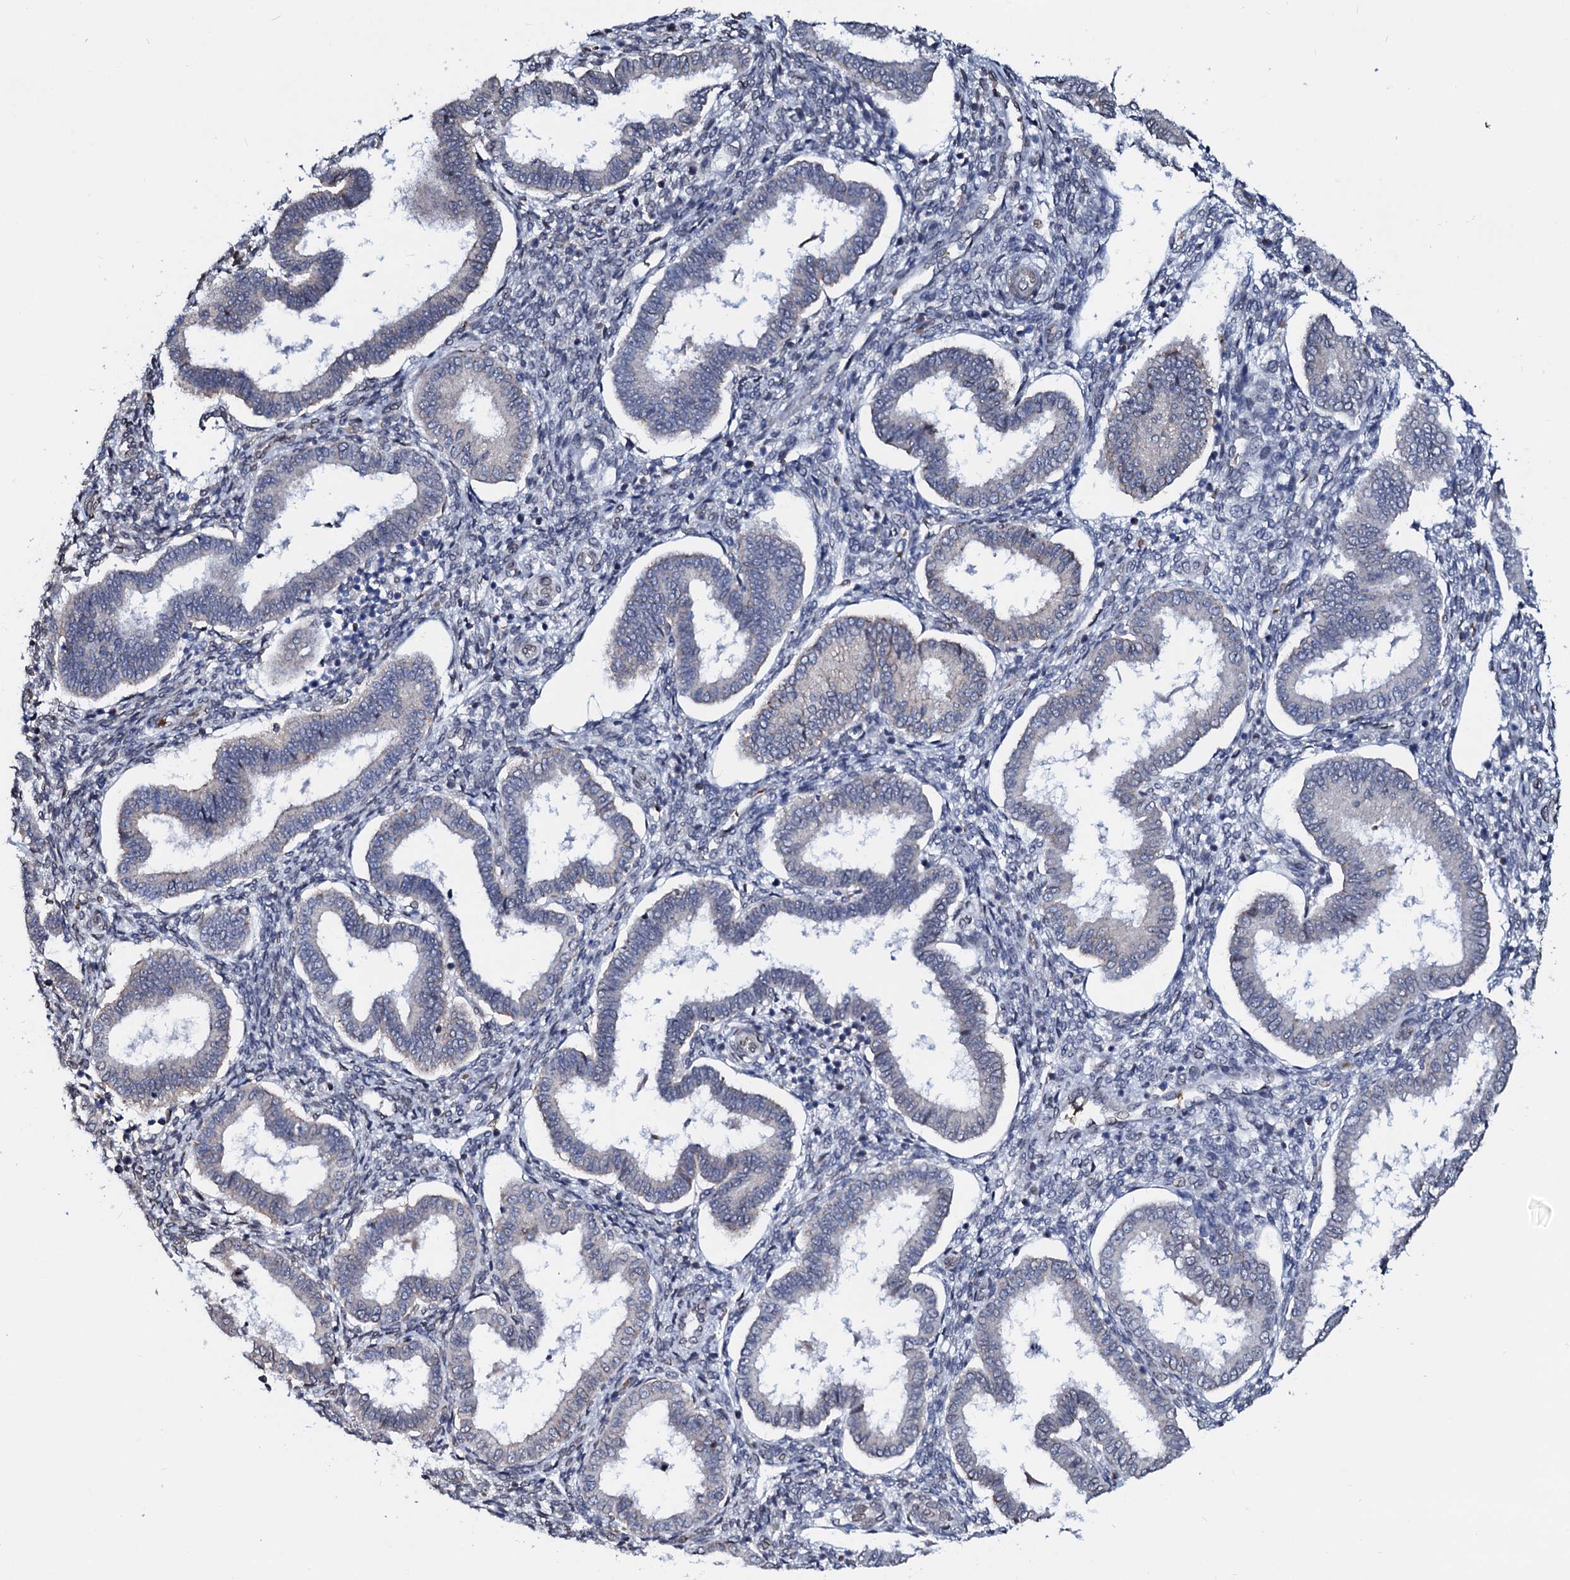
{"staining": {"intensity": "negative", "quantity": "none", "location": "none"}, "tissue": "endometrium", "cell_type": "Cells in endometrial stroma", "image_type": "normal", "snomed": [{"axis": "morphology", "description": "Normal tissue, NOS"}, {"axis": "topography", "description": "Endometrium"}], "caption": "Human endometrium stained for a protein using IHC shows no staining in cells in endometrial stroma.", "gene": "NRP2", "patient": {"sex": "female", "age": 24}}